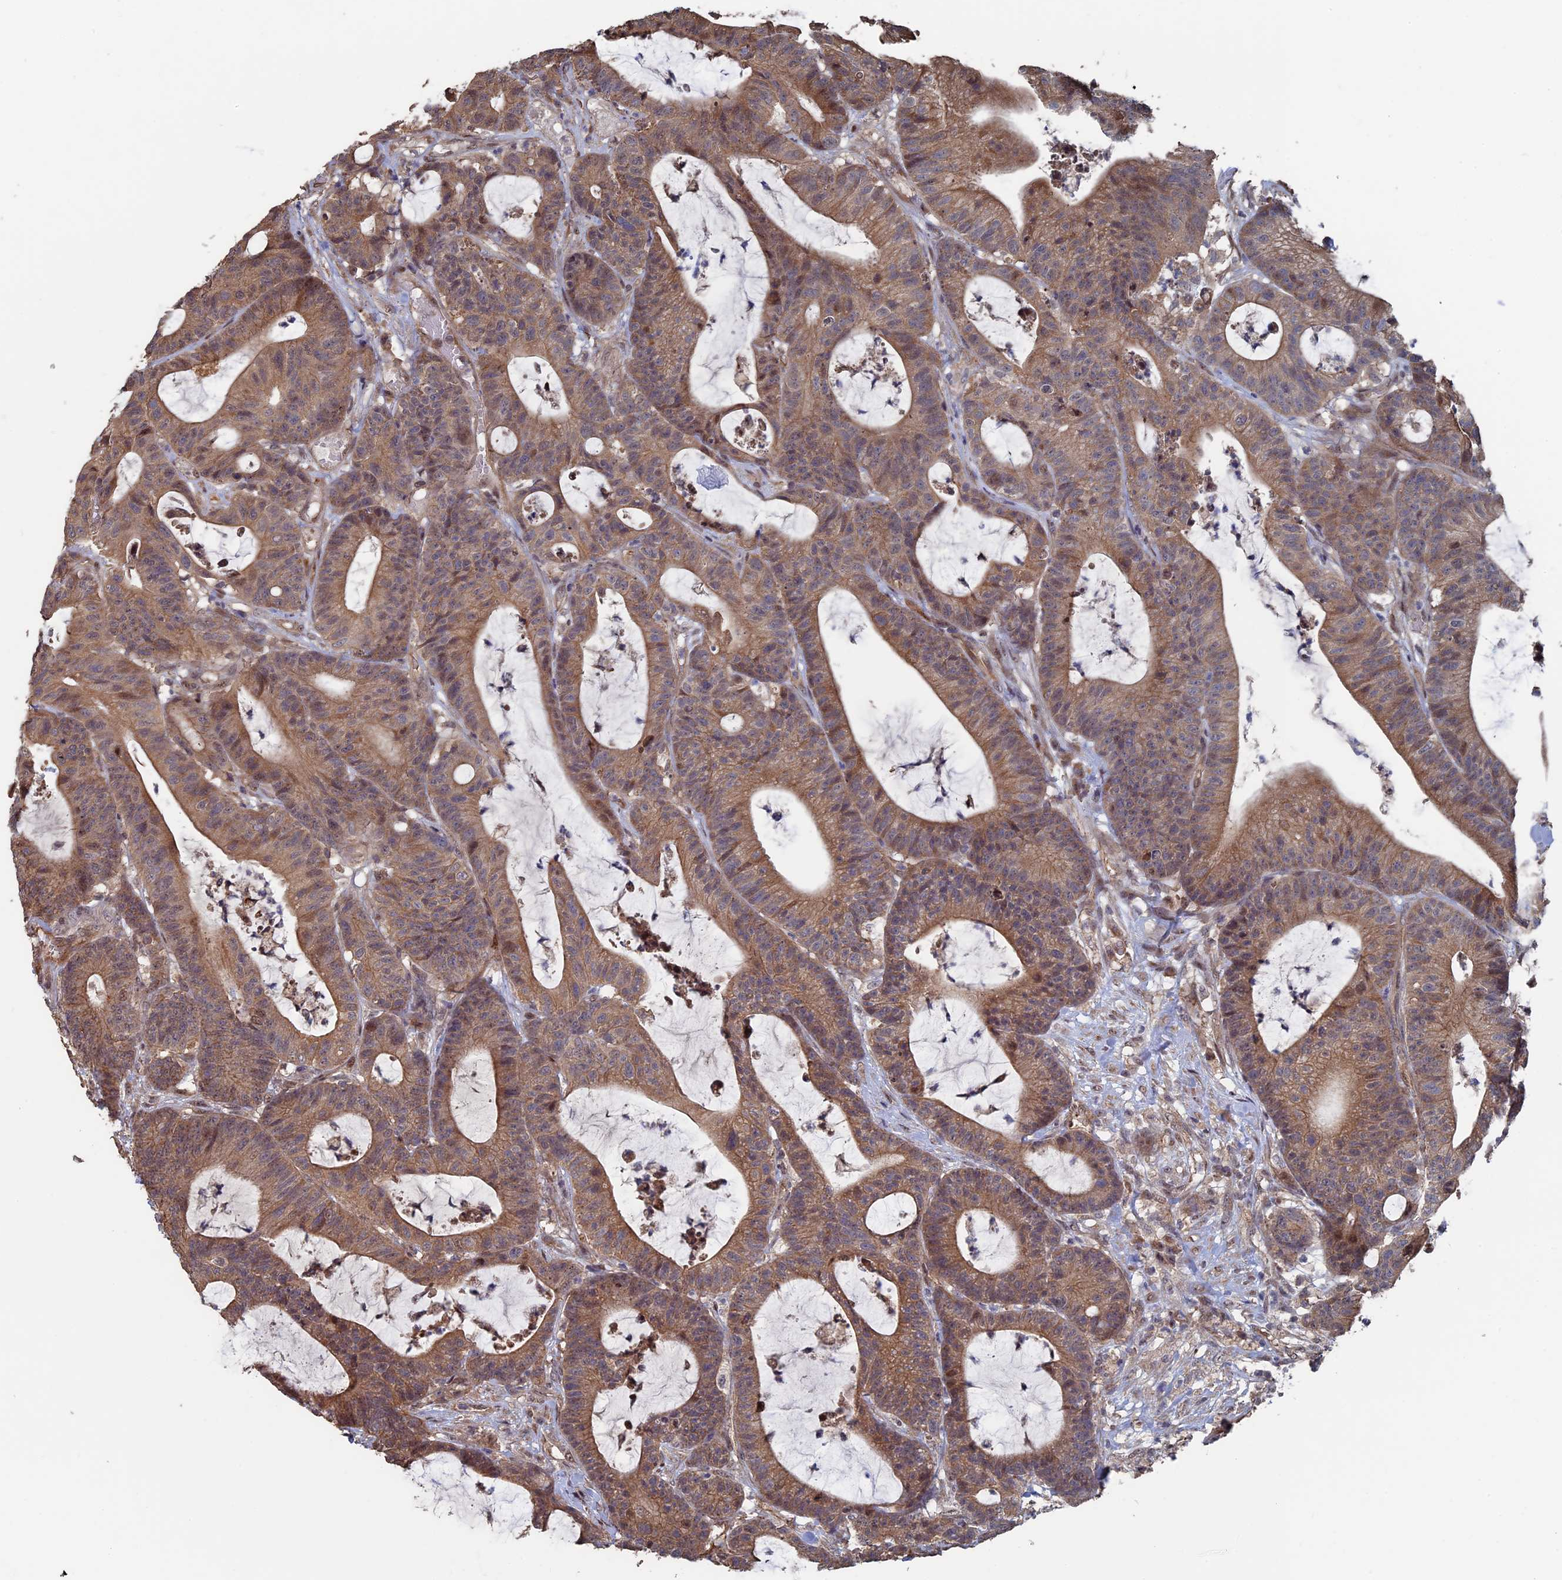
{"staining": {"intensity": "moderate", "quantity": ">75%", "location": "cytoplasmic/membranous"}, "tissue": "colorectal cancer", "cell_type": "Tumor cells", "image_type": "cancer", "snomed": [{"axis": "morphology", "description": "Adenocarcinoma, NOS"}, {"axis": "topography", "description": "Colon"}], "caption": "Protein expression analysis of human adenocarcinoma (colorectal) reveals moderate cytoplasmic/membranous expression in about >75% of tumor cells.", "gene": "KIAA1328", "patient": {"sex": "female", "age": 84}}